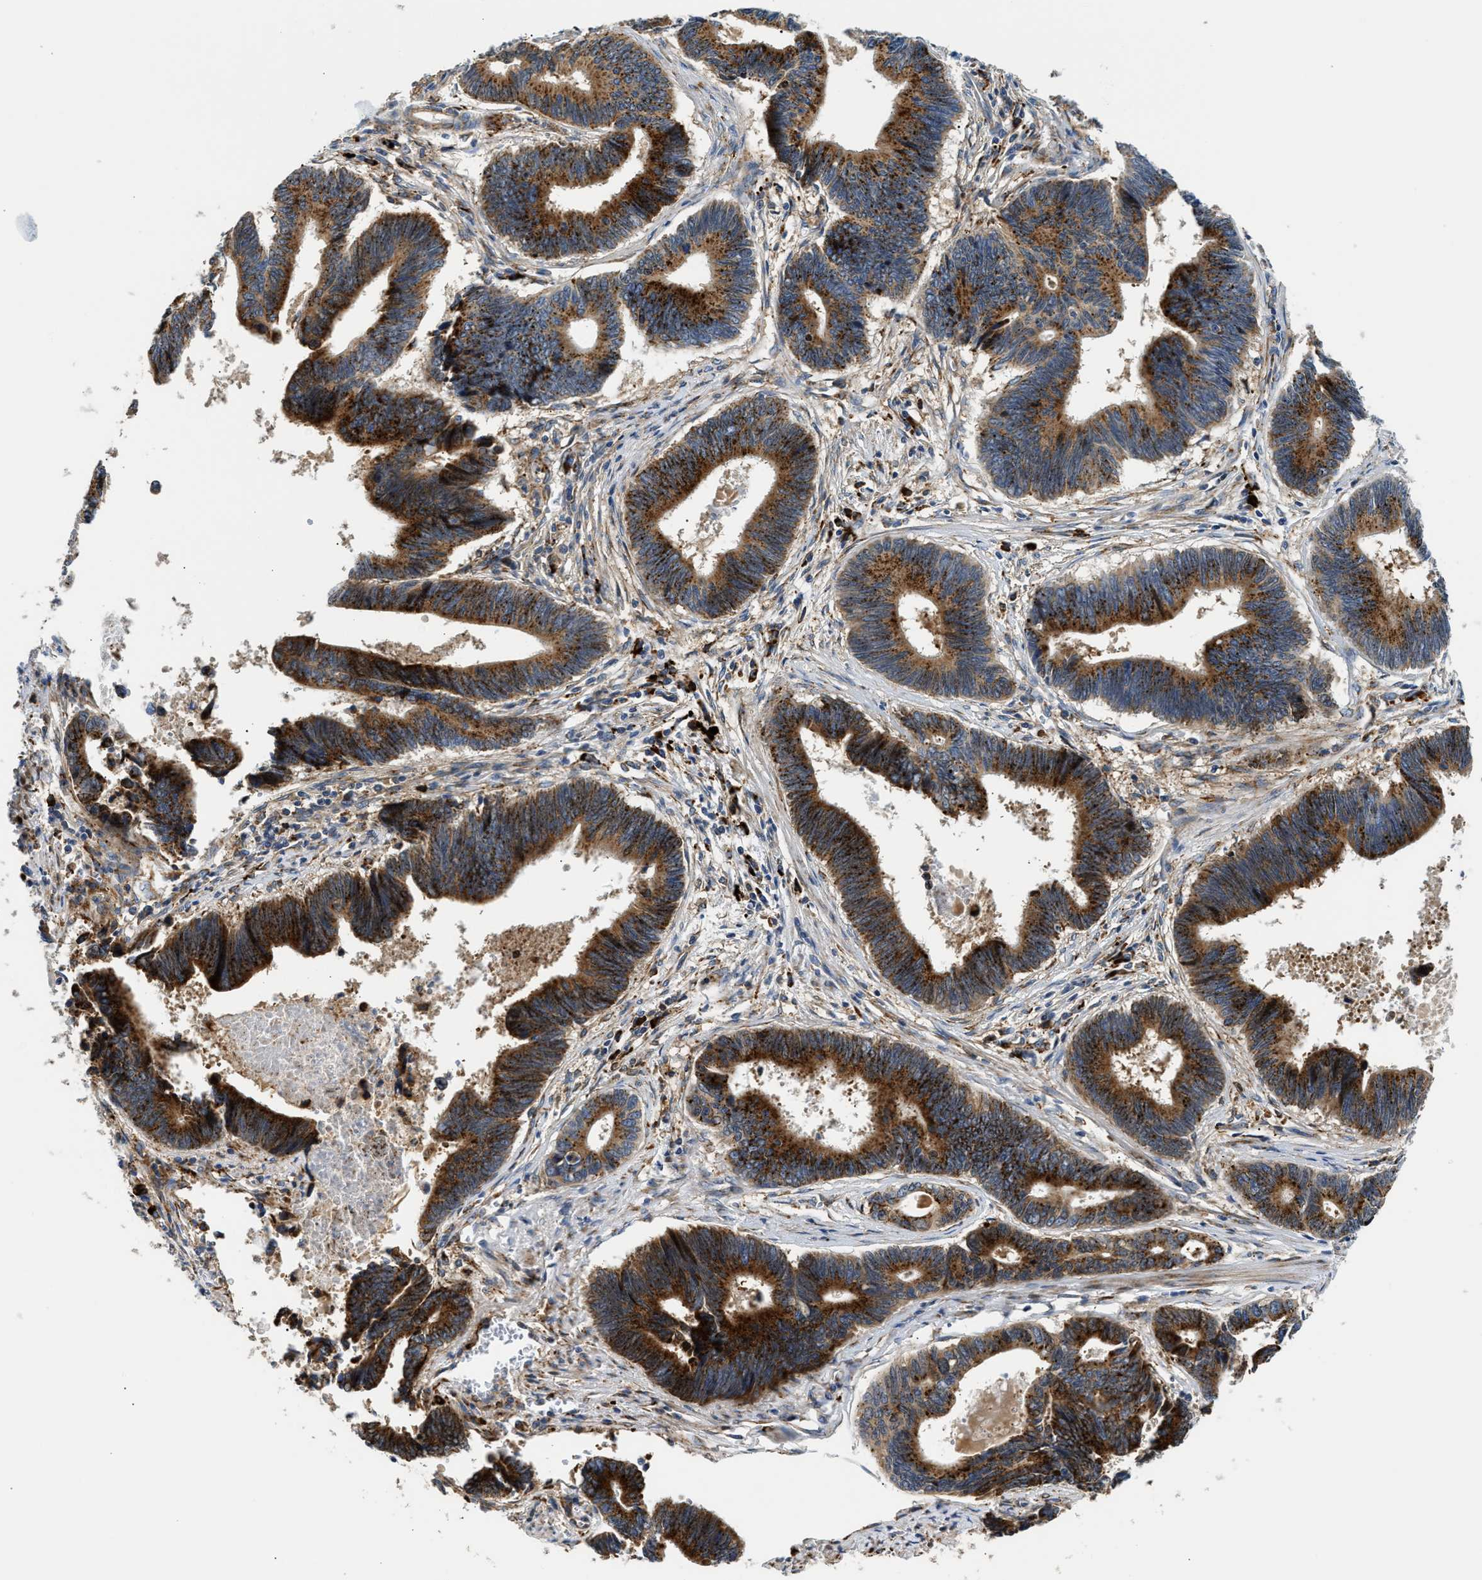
{"staining": {"intensity": "strong", "quantity": ">75%", "location": "cytoplasmic/membranous"}, "tissue": "pancreatic cancer", "cell_type": "Tumor cells", "image_type": "cancer", "snomed": [{"axis": "morphology", "description": "Adenocarcinoma, NOS"}, {"axis": "topography", "description": "Pancreas"}], "caption": "This image exhibits IHC staining of pancreatic adenocarcinoma, with high strong cytoplasmic/membranous expression in approximately >75% of tumor cells.", "gene": "AMZ1", "patient": {"sex": "female", "age": 70}}